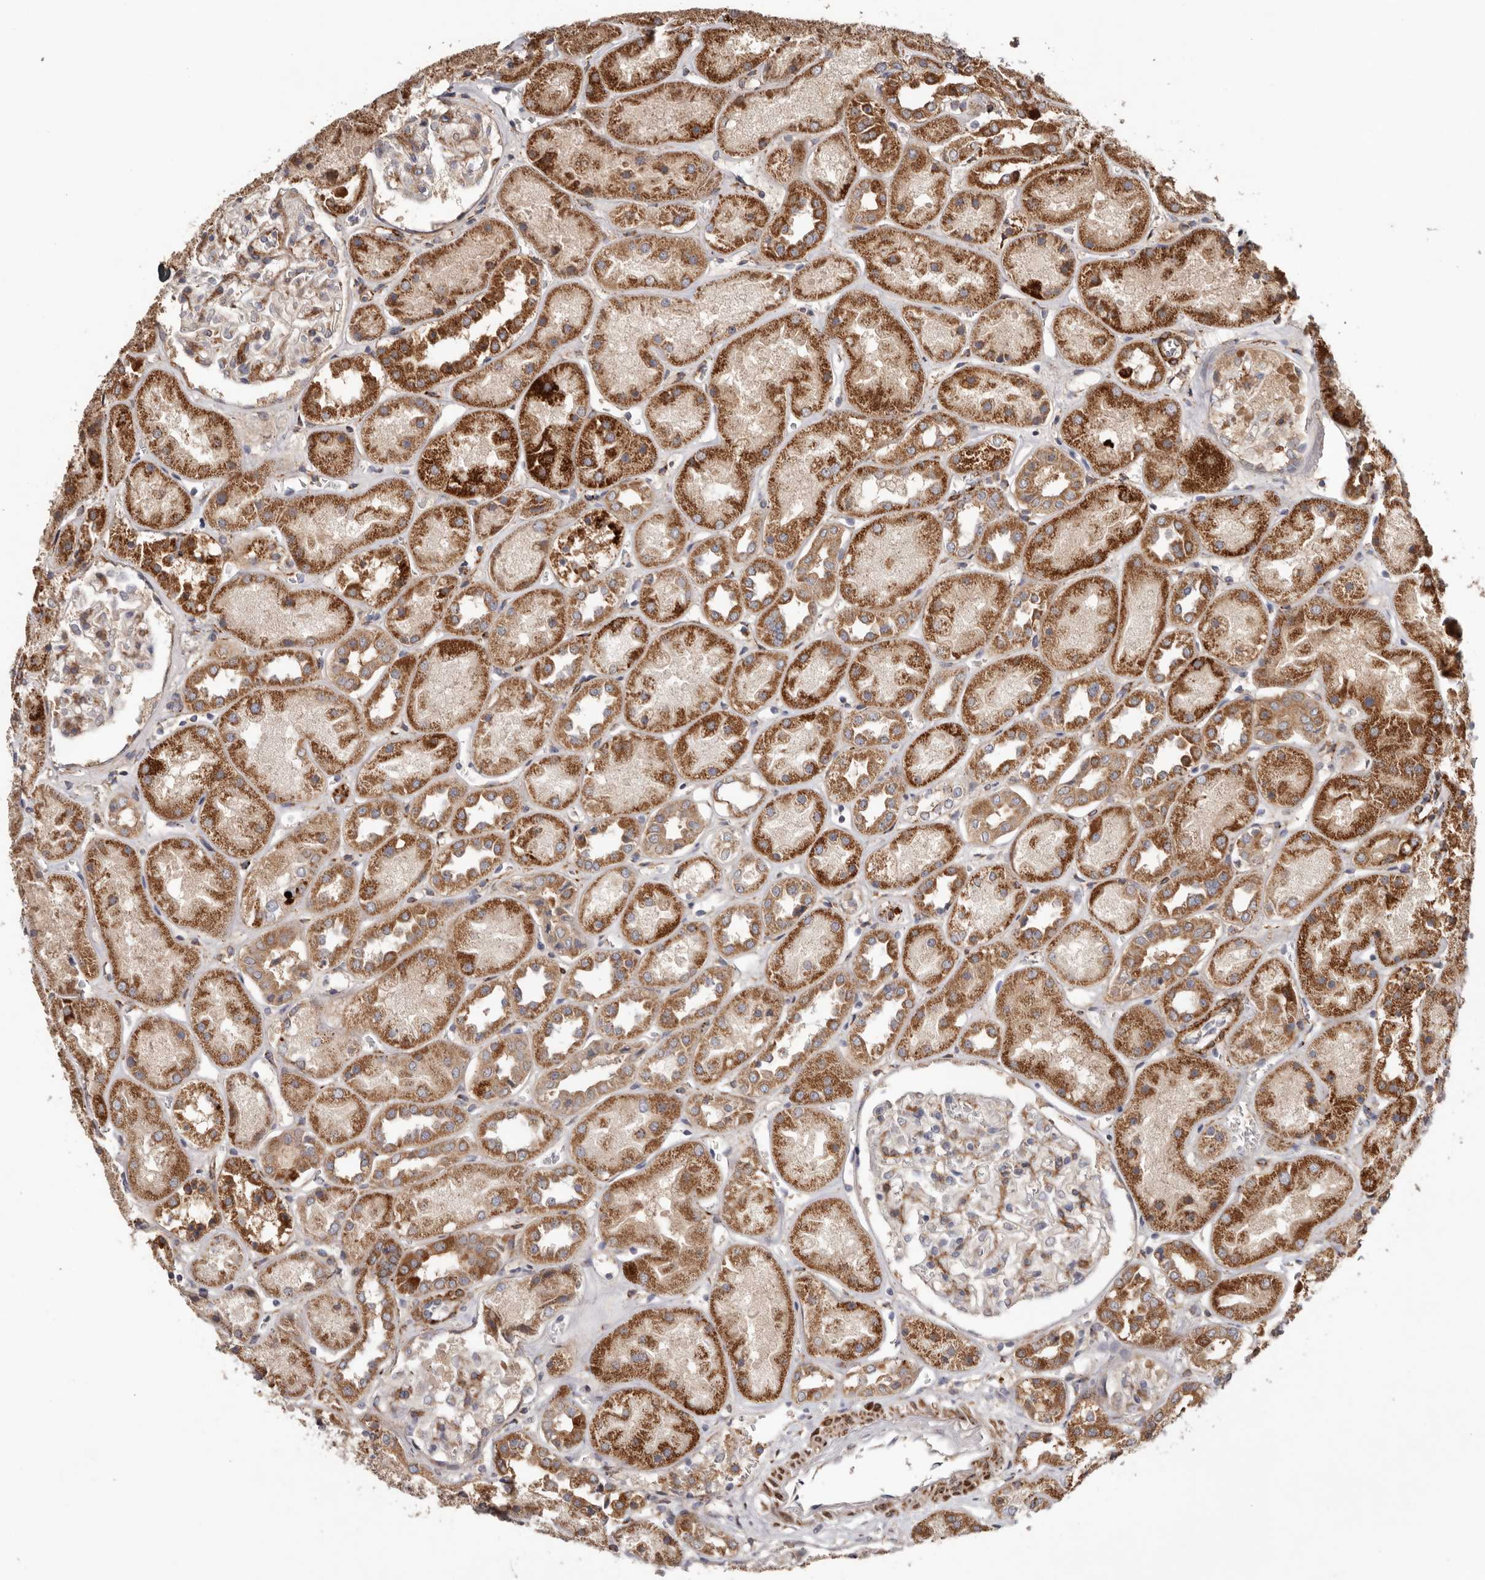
{"staining": {"intensity": "moderate", "quantity": "25%-75%", "location": "cytoplasmic/membranous"}, "tissue": "kidney", "cell_type": "Cells in glomeruli", "image_type": "normal", "snomed": [{"axis": "morphology", "description": "Normal tissue, NOS"}, {"axis": "topography", "description": "Kidney"}], "caption": "IHC of unremarkable human kidney reveals medium levels of moderate cytoplasmic/membranous expression in about 25%-75% of cells in glomeruli.", "gene": "PROKR1", "patient": {"sex": "male", "age": 70}}